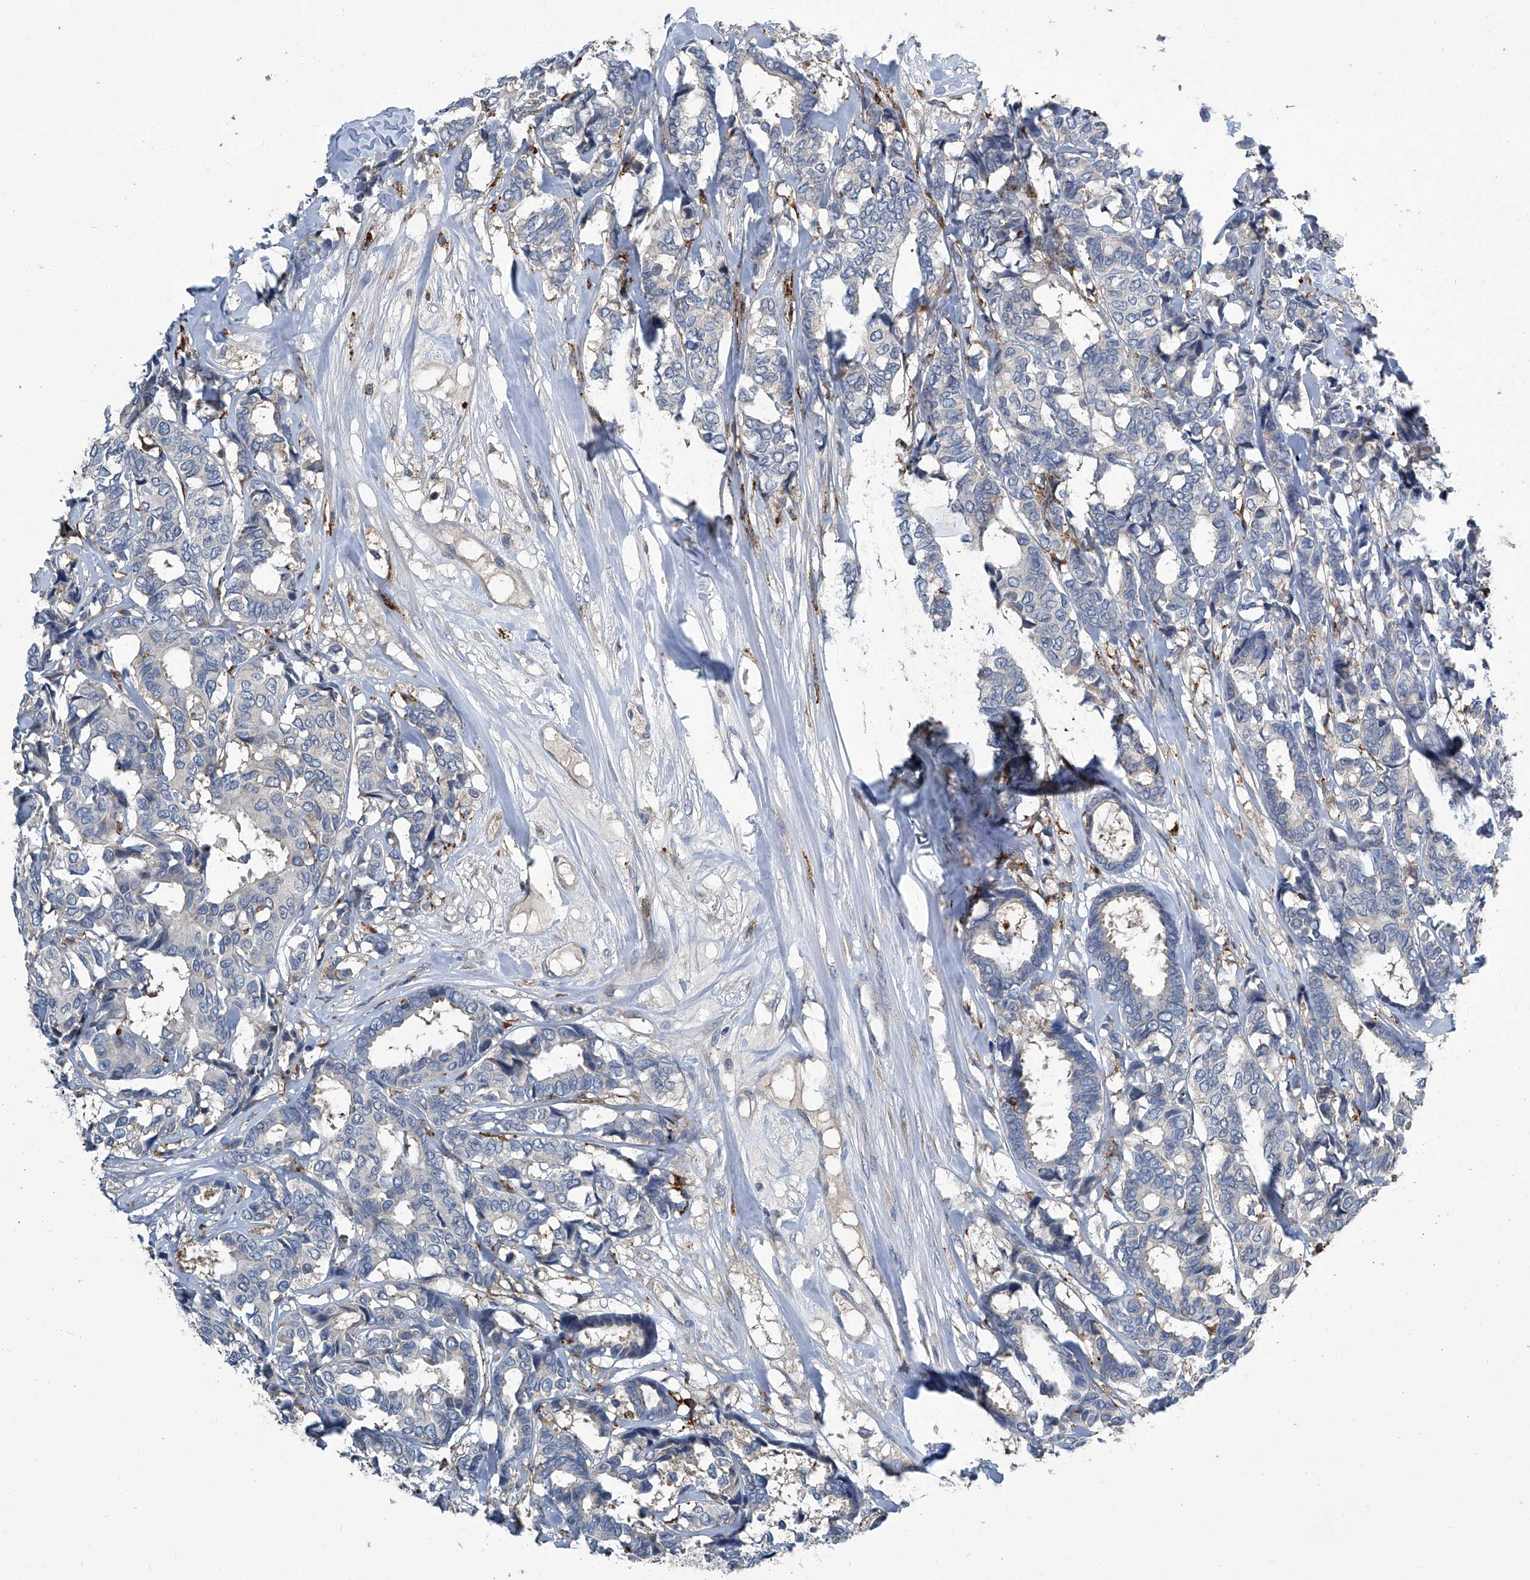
{"staining": {"intensity": "negative", "quantity": "none", "location": "none"}, "tissue": "breast cancer", "cell_type": "Tumor cells", "image_type": "cancer", "snomed": [{"axis": "morphology", "description": "Duct carcinoma"}, {"axis": "topography", "description": "Breast"}], "caption": "Immunohistochemistry image of human infiltrating ductal carcinoma (breast) stained for a protein (brown), which demonstrates no expression in tumor cells.", "gene": "FAM167A", "patient": {"sex": "female", "age": 87}}